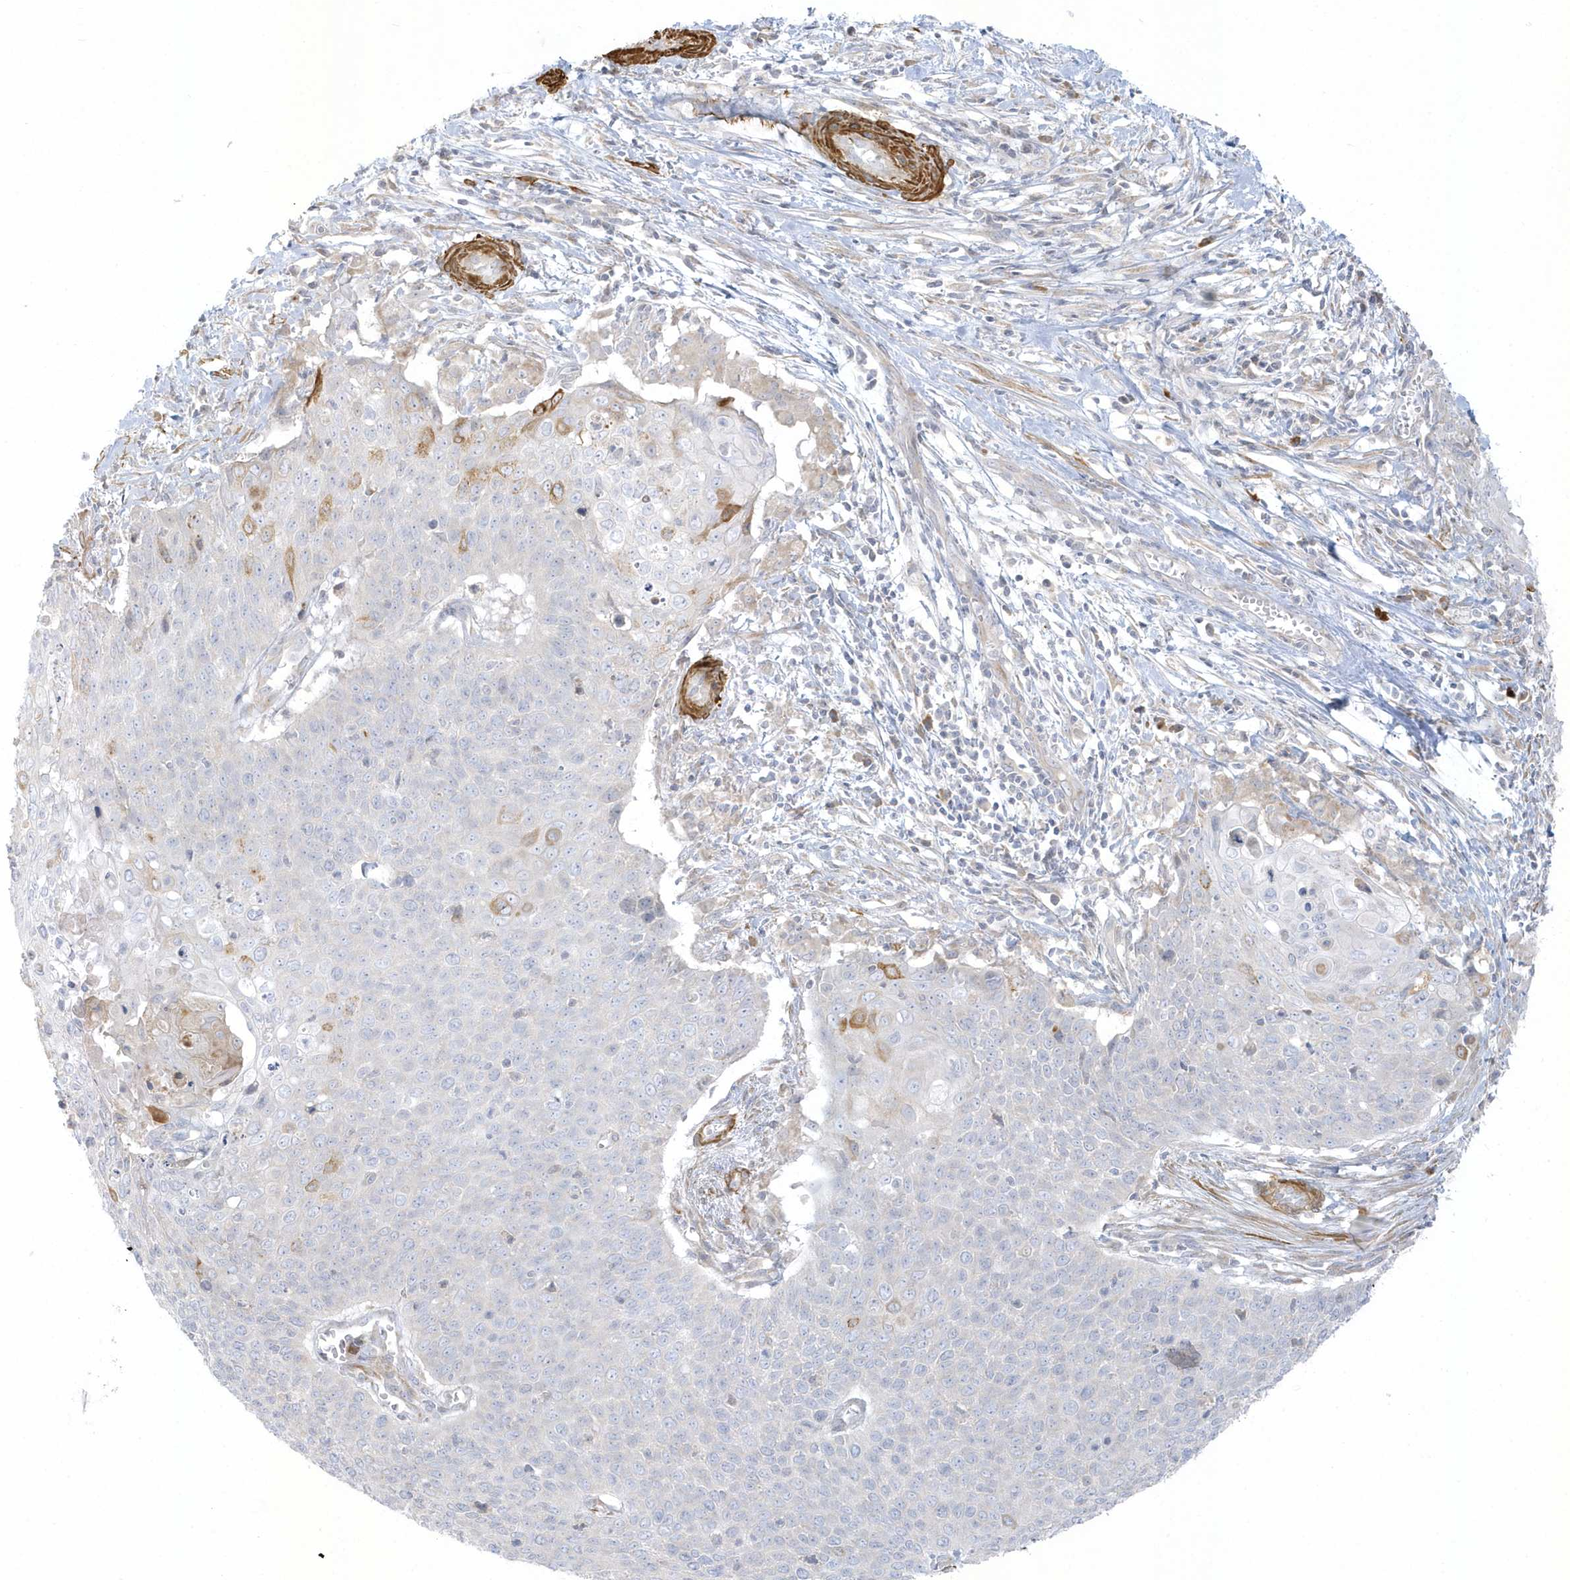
{"staining": {"intensity": "moderate", "quantity": "<25%", "location": "cytoplasmic/membranous"}, "tissue": "cervical cancer", "cell_type": "Tumor cells", "image_type": "cancer", "snomed": [{"axis": "morphology", "description": "Squamous cell carcinoma, NOS"}, {"axis": "topography", "description": "Cervix"}], "caption": "A low amount of moderate cytoplasmic/membranous expression is present in about <25% of tumor cells in cervical cancer (squamous cell carcinoma) tissue. The staining was performed using DAB, with brown indicating positive protein expression. Nuclei are stained blue with hematoxylin.", "gene": "THADA", "patient": {"sex": "female", "age": 39}}